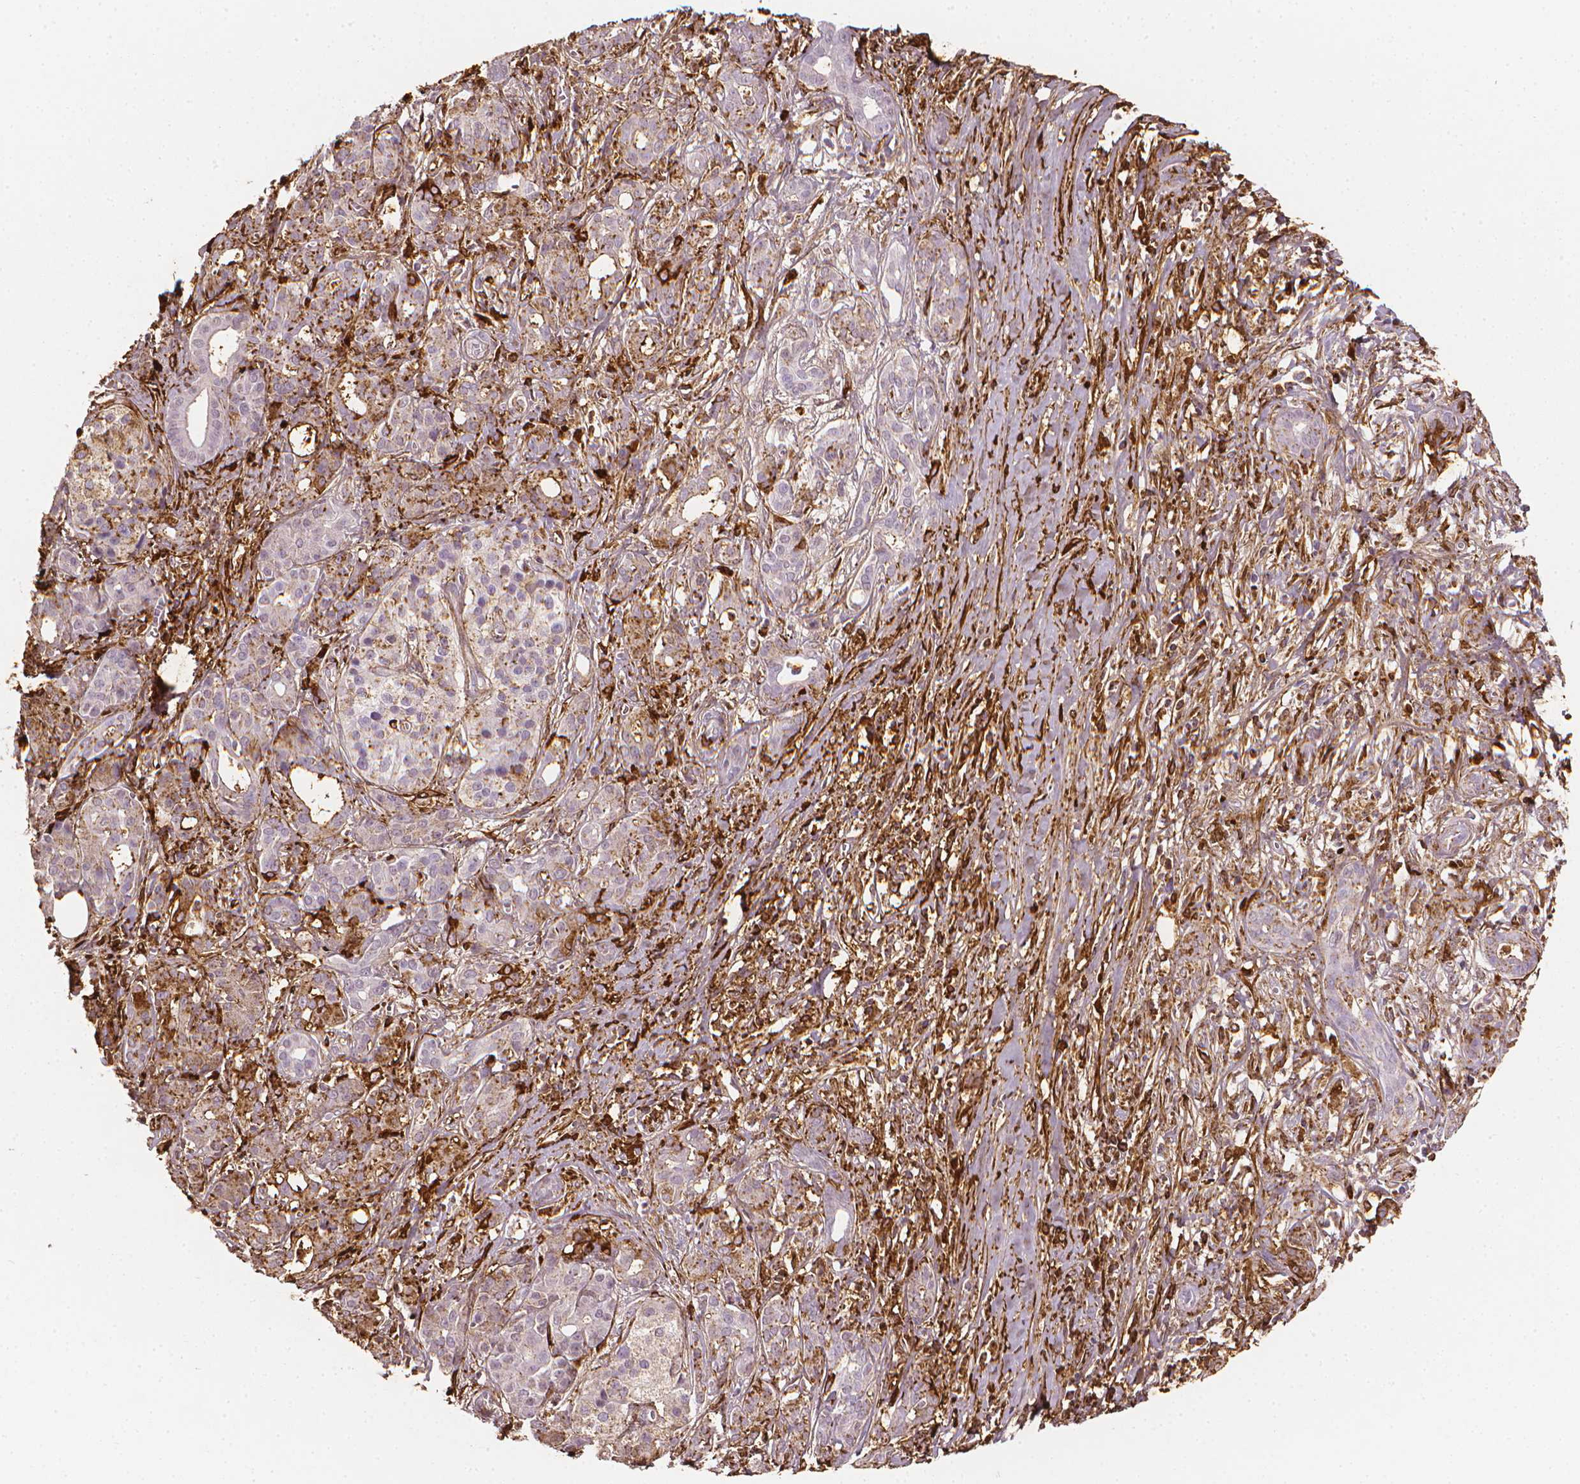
{"staining": {"intensity": "moderate", "quantity": "<25%", "location": "cytoplasmic/membranous"}, "tissue": "pancreatic cancer", "cell_type": "Tumor cells", "image_type": "cancer", "snomed": [{"axis": "morphology", "description": "Adenocarcinoma, NOS"}, {"axis": "topography", "description": "Pancreas"}], "caption": "Immunohistochemical staining of human pancreatic cancer reveals low levels of moderate cytoplasmic/membranous protein positivity in approximately <25% of tumor cells. (IHC, brightfield microscopy, high magnification).", "gene": "DCN", "patient": {"sex": "male", "age": 61}}